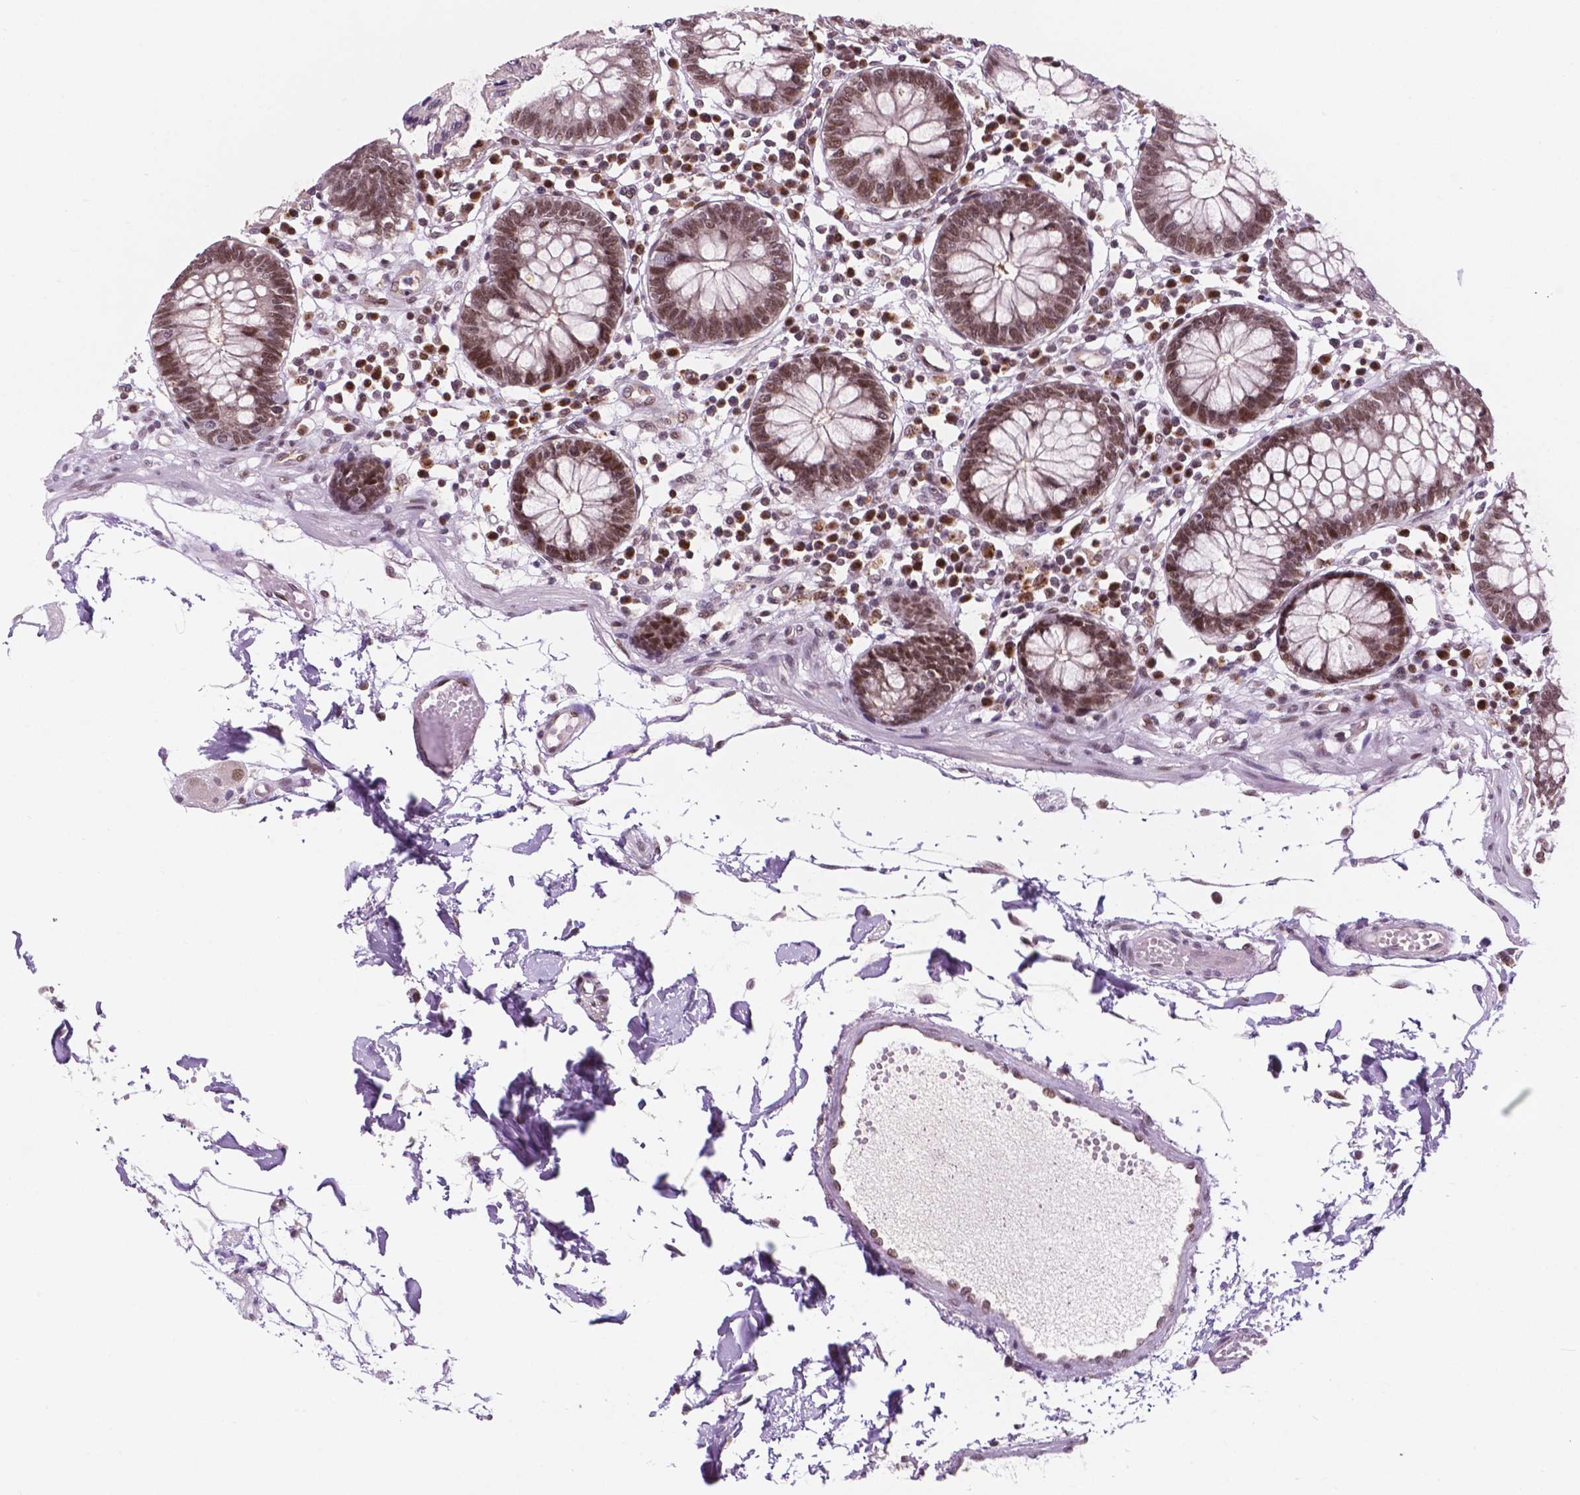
{"staining": {"intensity": "moderate", "quantity": ">75%", "location": "nuclear"}, "tissue": "colon", "cell_type": "Endothelial cells", "image_type": "normal", "snomed": [{"axis": "morphology", "description": "Normal tissue, NOS"}, {"axis": "morphology", "description": "Adenocarcinoma, NOS"}, {"axis": "topography", "description": "Colon"}], "caption": "Immunohistochemical staining of normal human colon exhibits >75% levels of moderate nuclear protein positivity in approximately >75% of endothelial cells.", "gene": "PER2", "patient": {"sex": "male", "age": 83}}